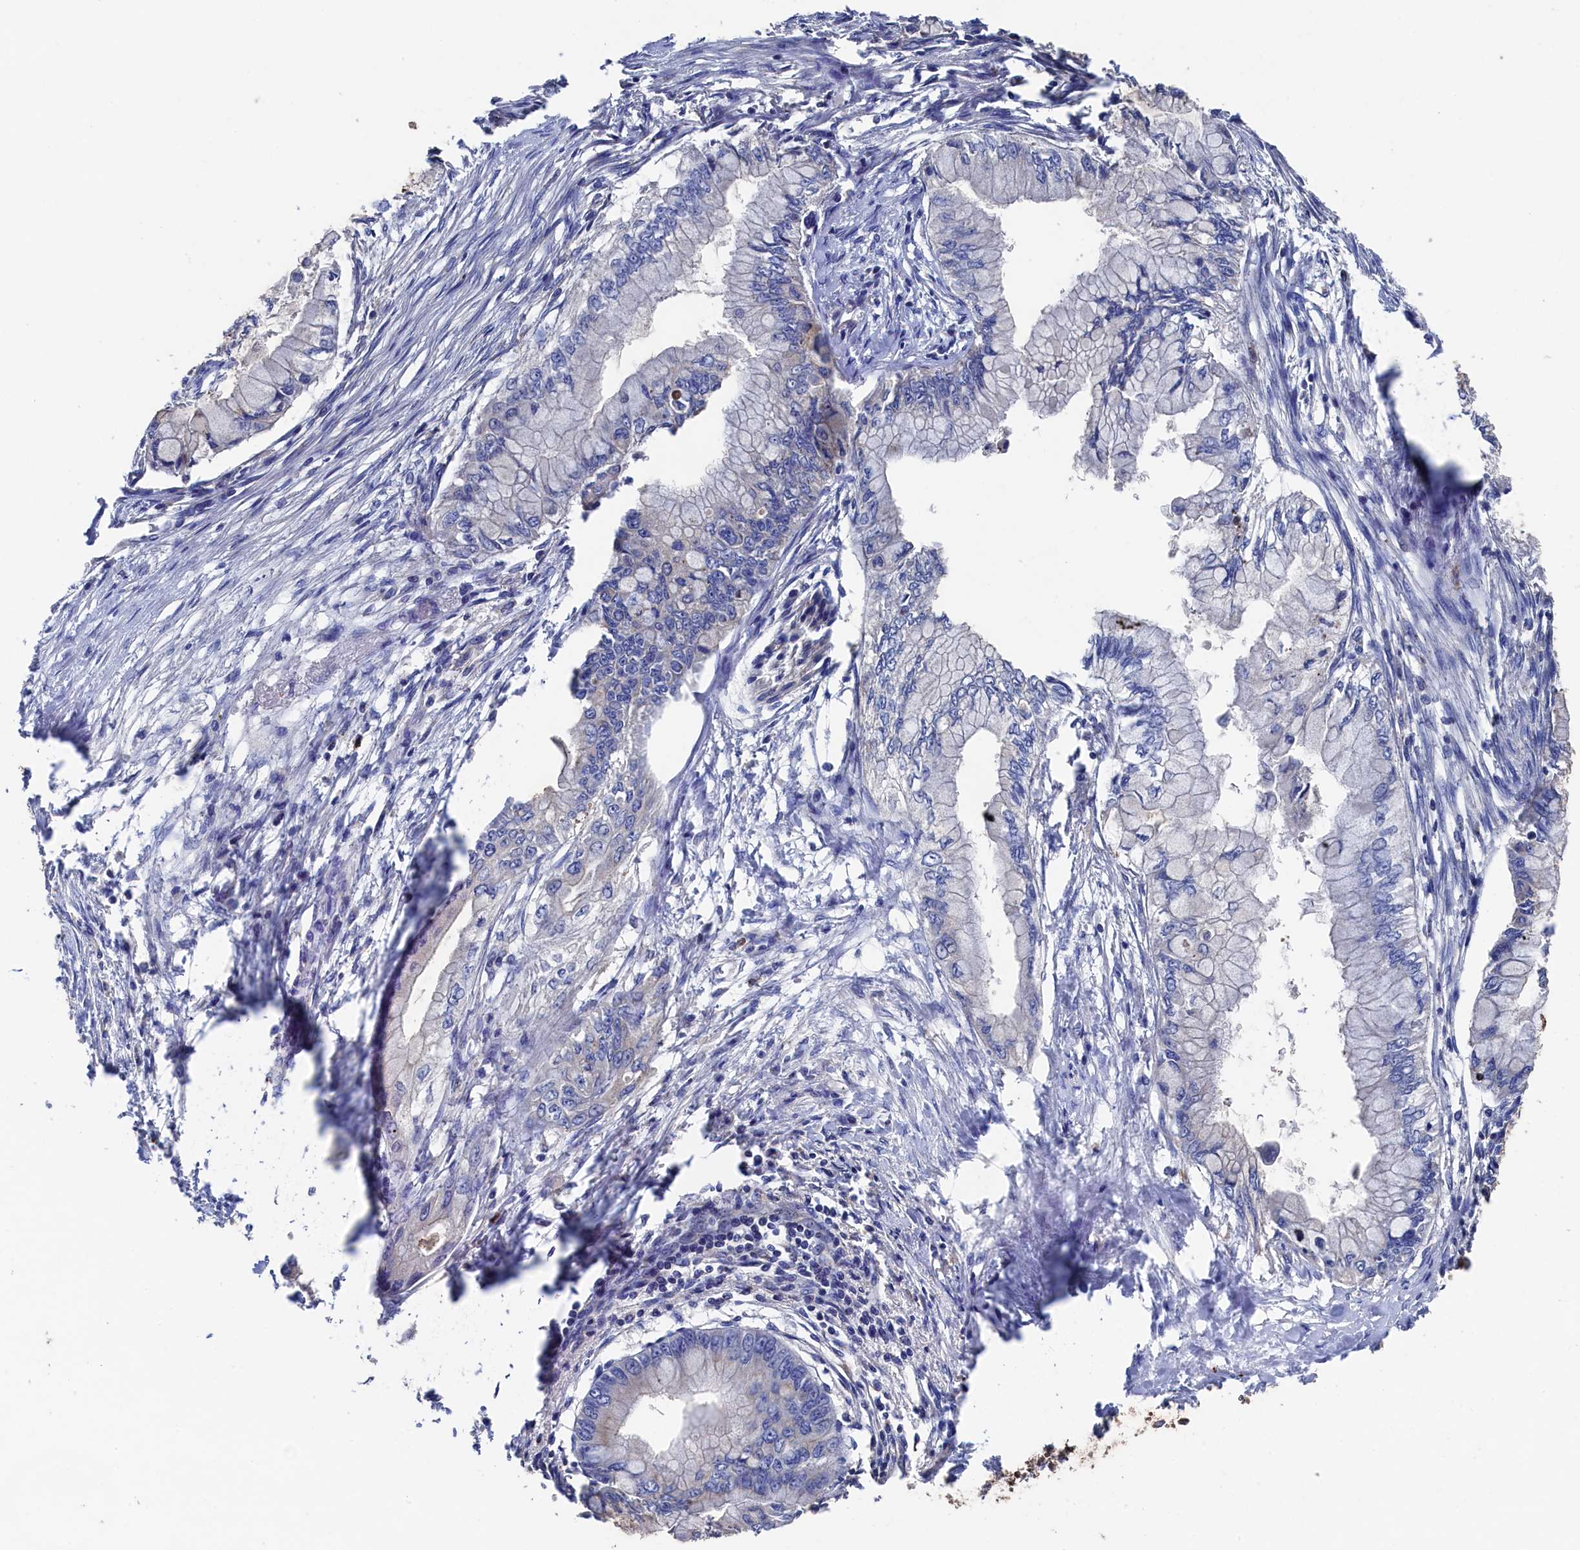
{"staining": {"intensity": "negative", "quantity": "none", "location": "none"}, "tissue": "pancreatic cancer", "cell_type": "Tumor cells", "image_type": "cancer", "snomed": [{"axis": "morphology", "description": "Adenocarcinoma, NOS"}, {"axis": "topography", "description": "Pancreas"}], "caption": "Human pancreatic cancer (adenocarcinoma) stained for a protein using IHC shows no staining in tumor cells.", "gene": "TK2", "patient": {"sex": "male", "age": 48}}